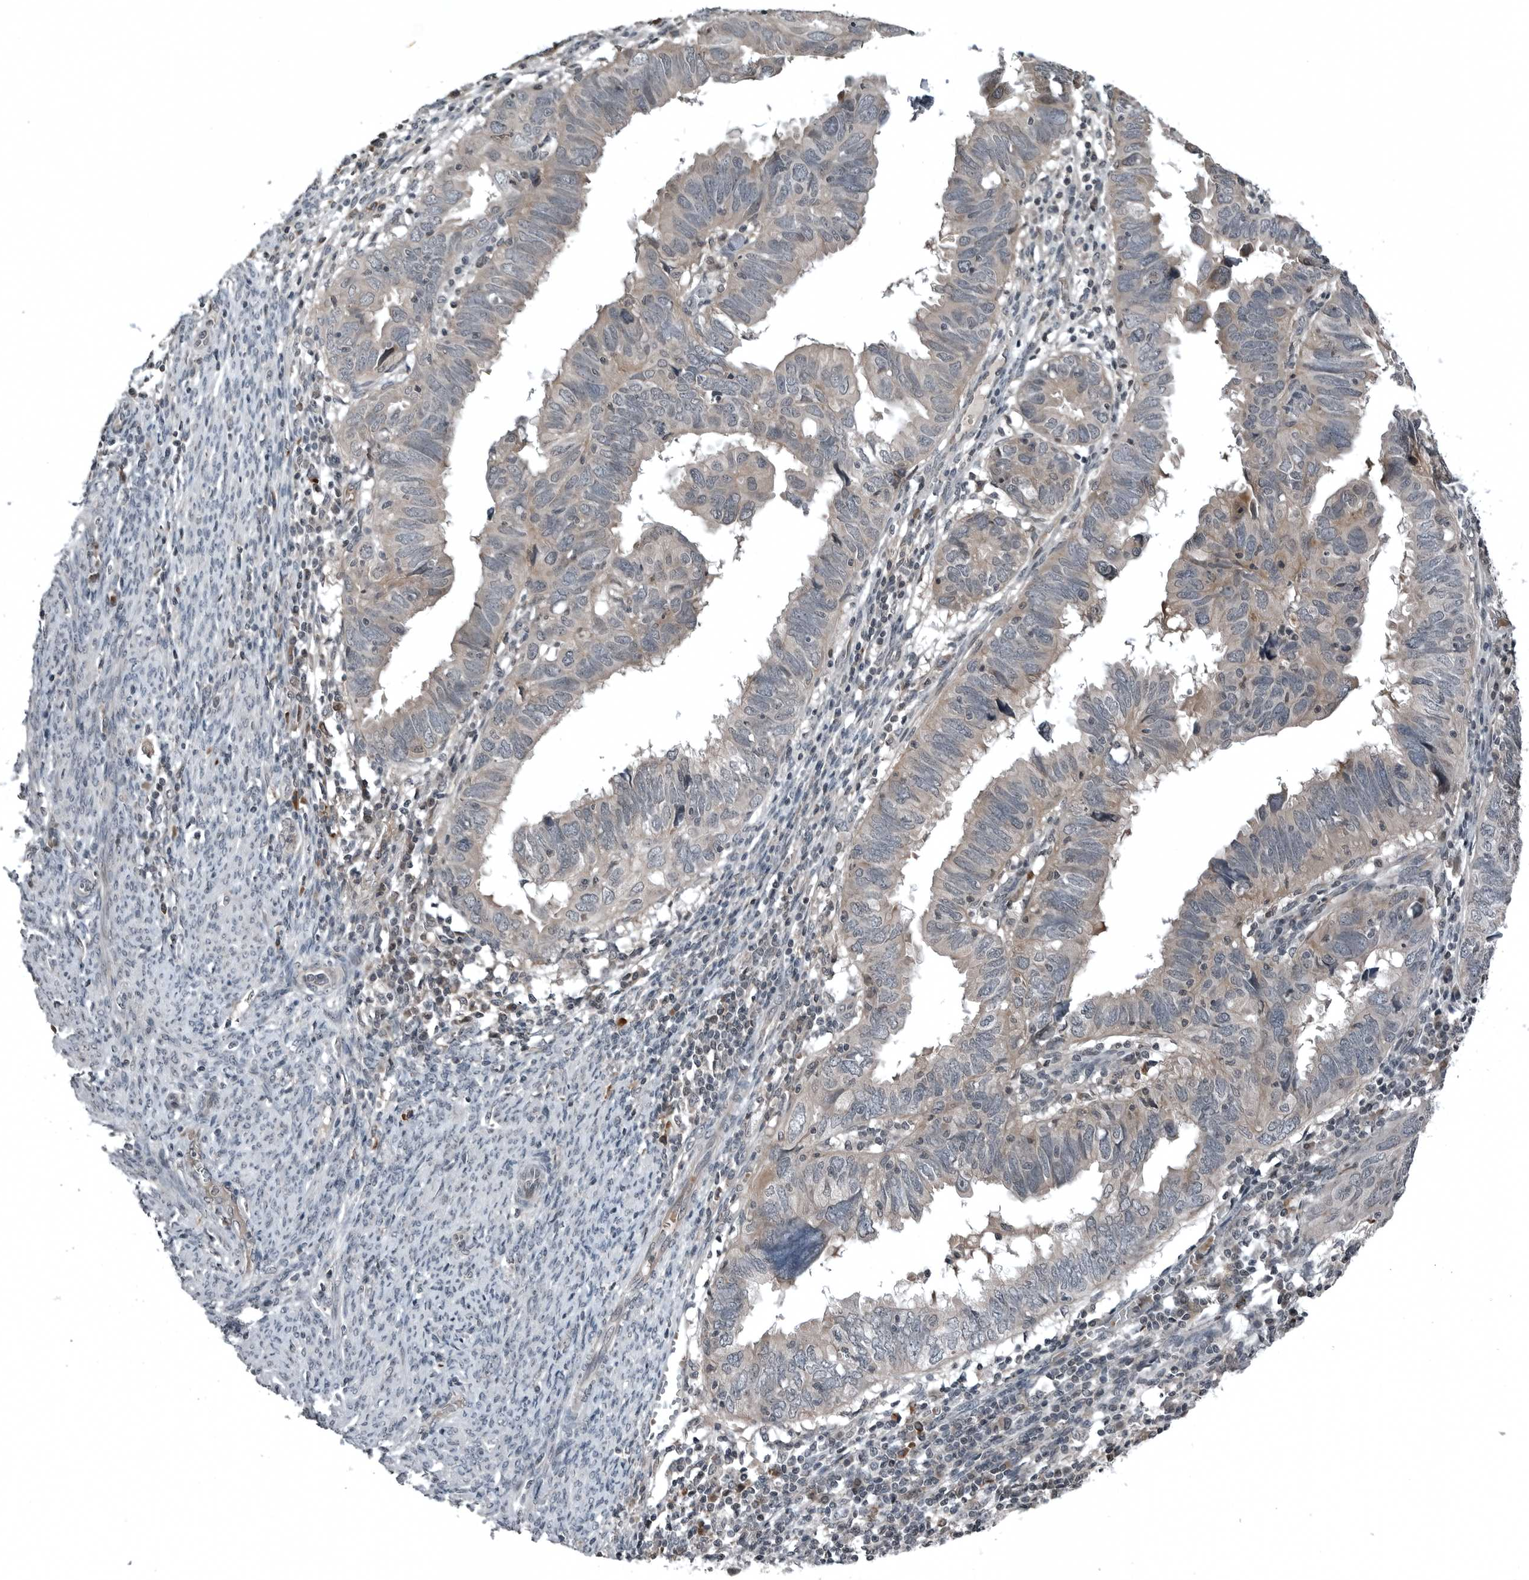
{"staining": {"intensity": "weak", "quantity": "25%-75%", "location": "cytoplasmic/membranous"}, "tissue": "endometrial cancer", "cell_type": "Tumor cells", "image_type": "cancer", "snomed": [{"axis": "morphology", "description": "Adenocarcinoma, NOS"}, {"axis": "topography", "description": "Uterus"}], "caption": "IHC of endometrial adenocarcinoma shows low levels of weak cytoplasmic/membranous staining in about 25%-75% of tumor cells. The staining is performed using DAB (3,3'-diaminobenzidine) brown chromogen to label protein expression. The nuclei are counter-stained blue using hematoxylin.", "gene": "GAK", "patient": {"sex": "female", "age": 77}}